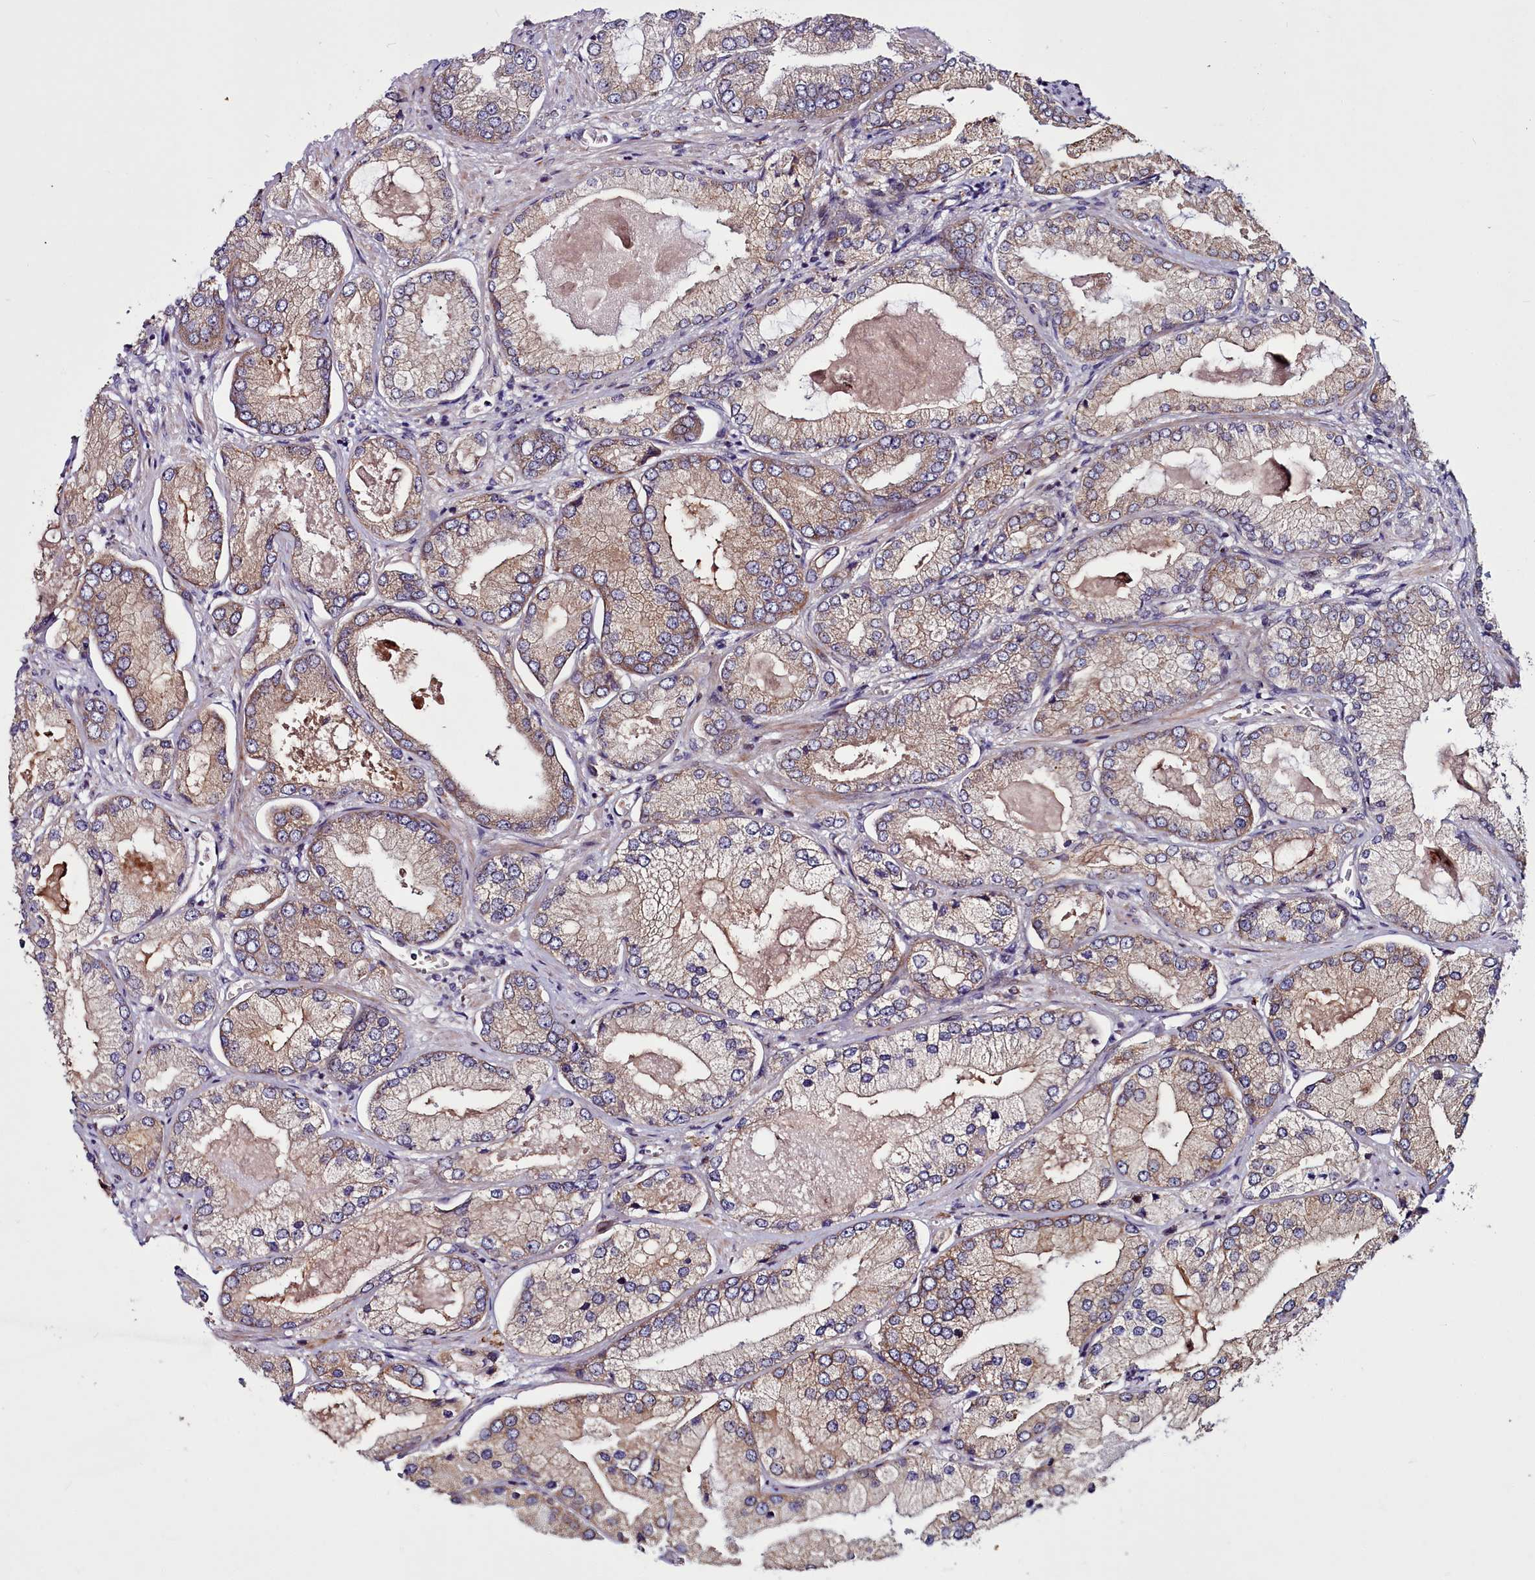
{"staining": {"intensity": "weak", "quantity": "25%-75%", "location": "cytoplasmic/membranous"}, "tissue": "prostate cancer", "cell_type": "Tumor cells", "image_type": "cancer", "snomed": [{"axis": "morphology", "description": "Adenocarcinoma, High grade"}, {"axis": "topography", "description": "Prostate"}], "caption": "Human prostate cancer stained for a protein (brown) shows weak cytoplasmic/membranous positive staining in about 25%-75% of tumor cells.", "gene": "MCRIP1", "patient": {"sex": "male", "age": 68}}